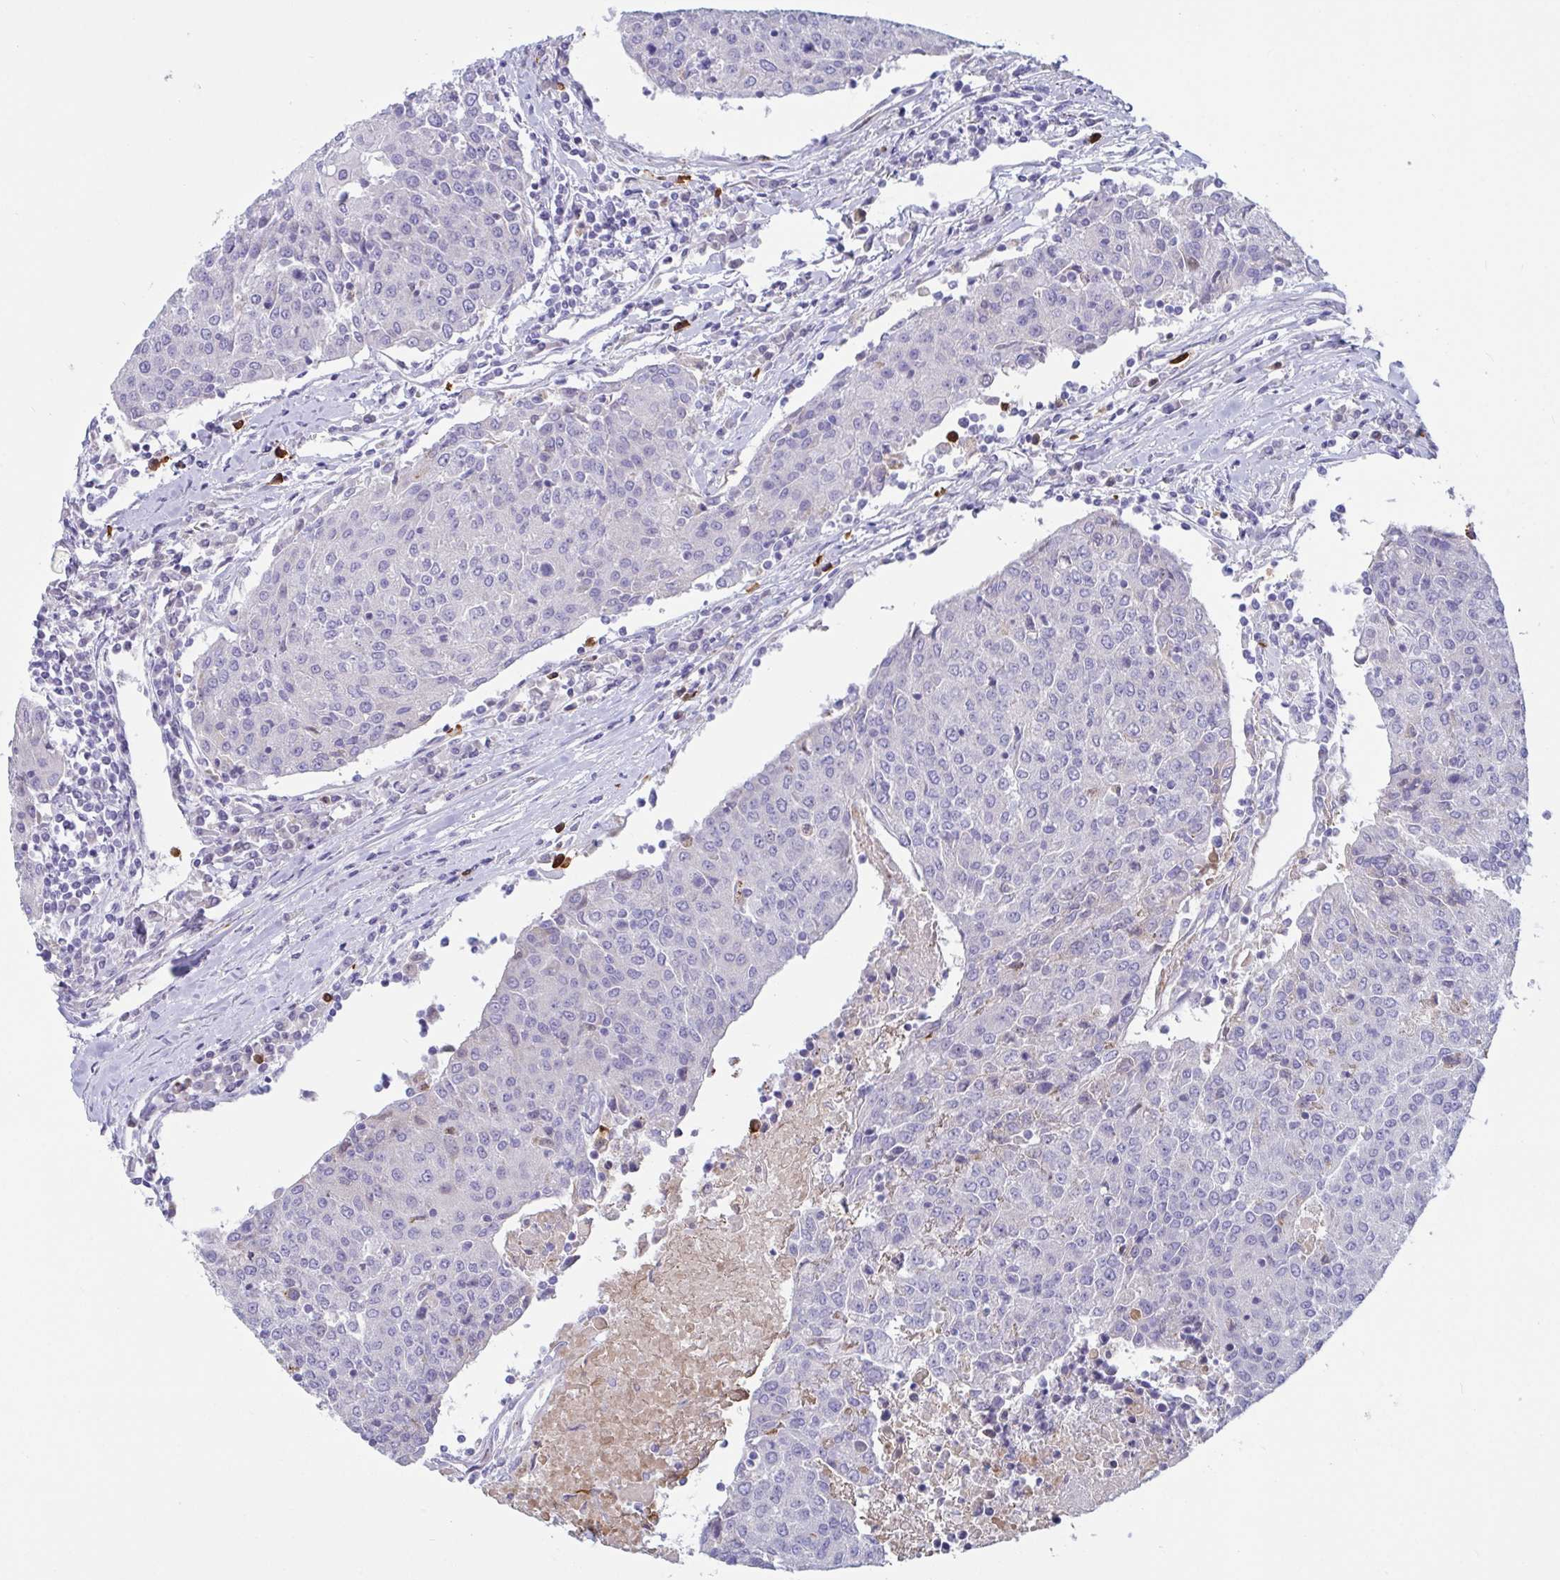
{"staining": {"intensity": "negative", "quantity": "none", "location": "none"}, "tissue": "urothelial cancer", "cell_type": "Tumor cells", "image_type": "cancer", "snomed": [{"axis": "morphology", "description": "Urothelial carcinoma, High grade"}, {"axis": "topography", "description": "Urinary bladder"}], "caption": "Immunohistochemistry of urothelial carcinoma (high-grade) shows no positivity in tumor cells.", "gene": "TAS2R38", "patient": {"sex": "female", "age": 85}}